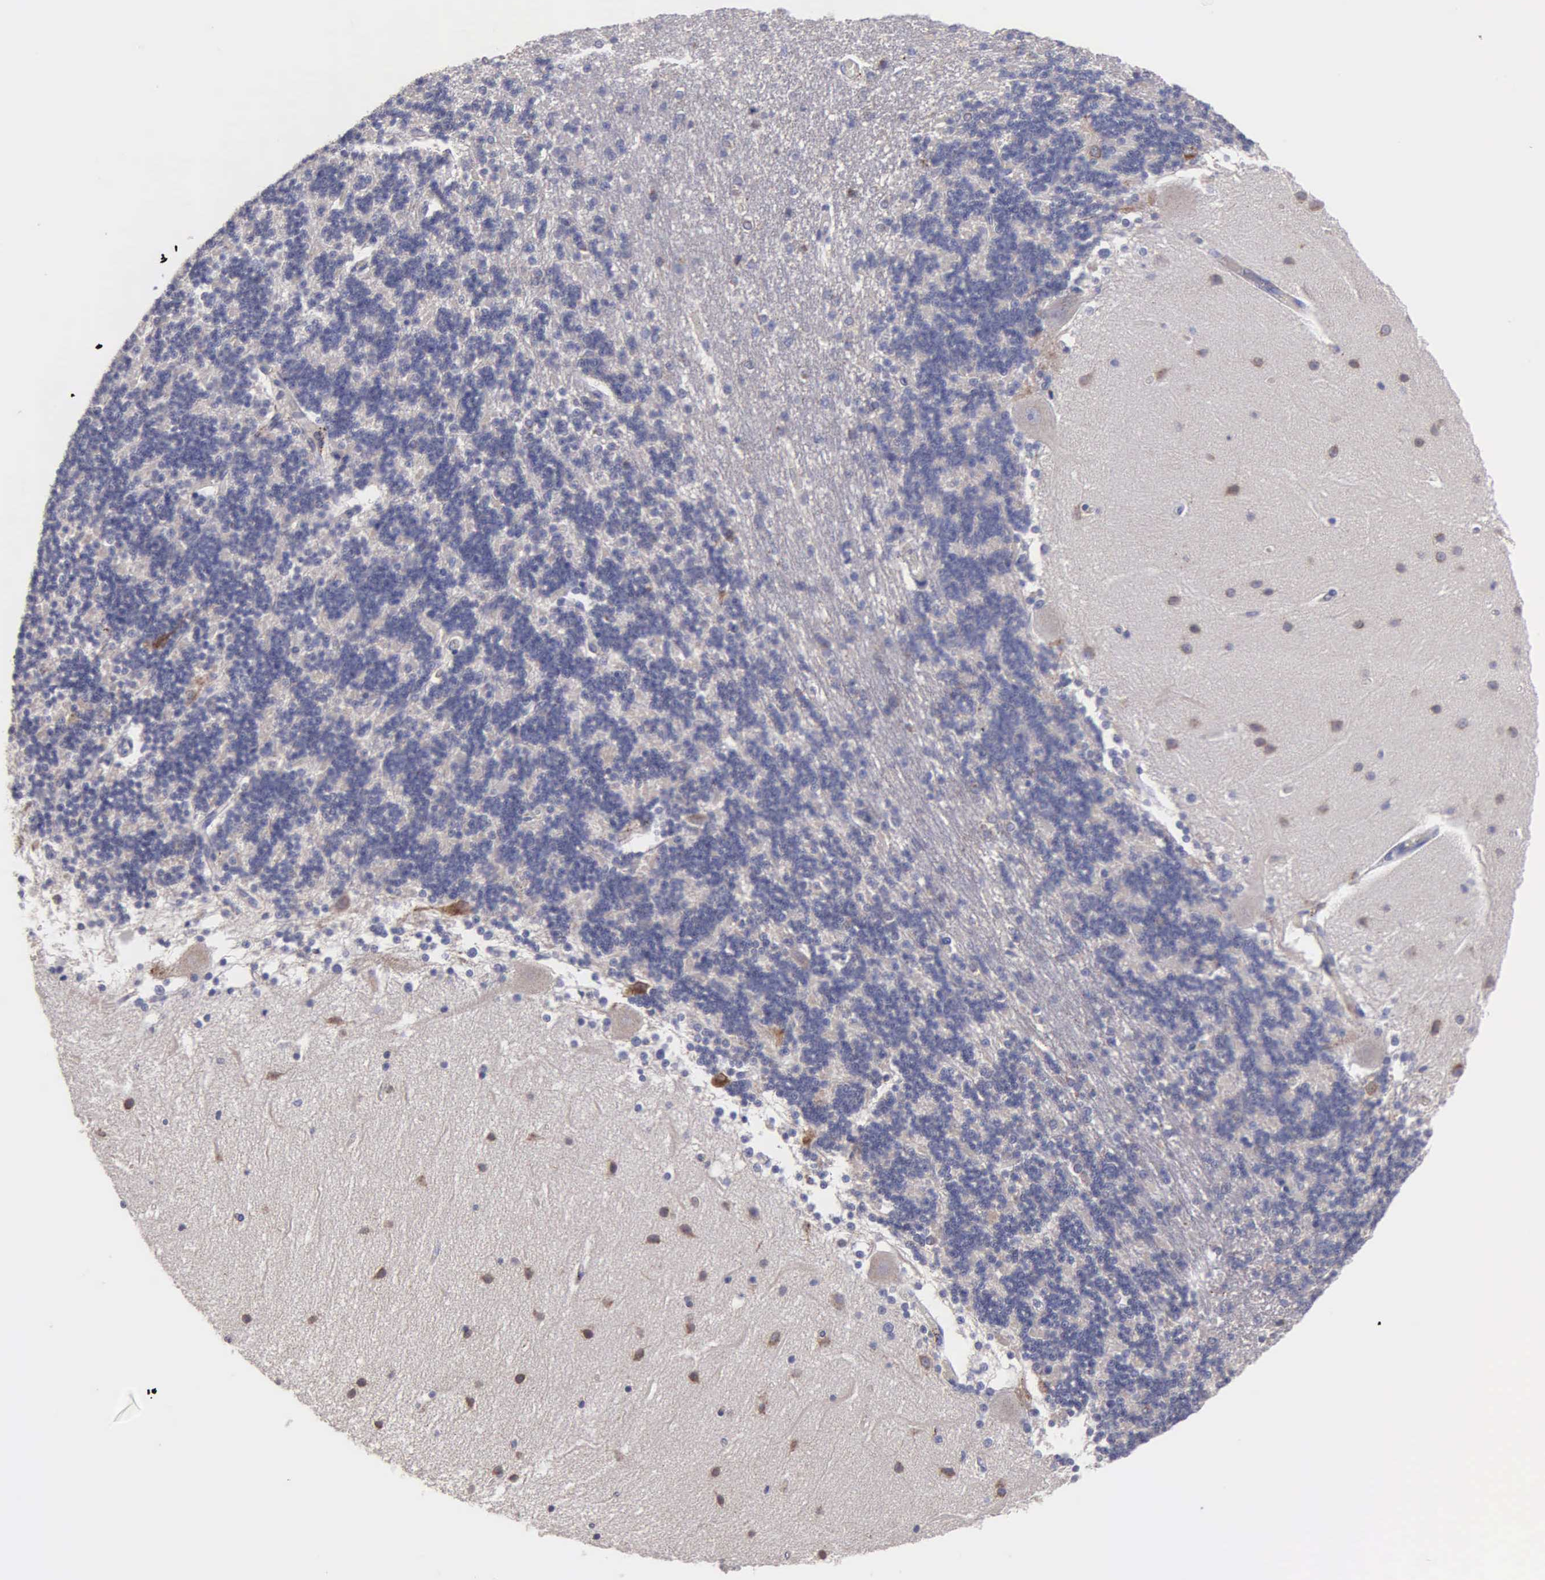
{"staining": {"intensity": "moderate", "quantity": "25%-75%", "location": "cytoplasmic/membranous"}, "tissue": "cerebellum", "cell_type": "Cells in granular layer", "image_type": "normal", "snomed": [{"axis": "morphology", "description": "Normal tissue, NOS"}, {"axis": "topography", "description": "Cerebellum"}], "caption": "IHC of unremarkable human cerebellum exhibits medium levels of moderate cytoplasmic/membranous expression in approximately 25%-75% of cells in granular layer. (DAB = brown stain, brightfield microscopy at high magnification).", "gene": "APP", "patient": {"sex": "female", "age": 54}}